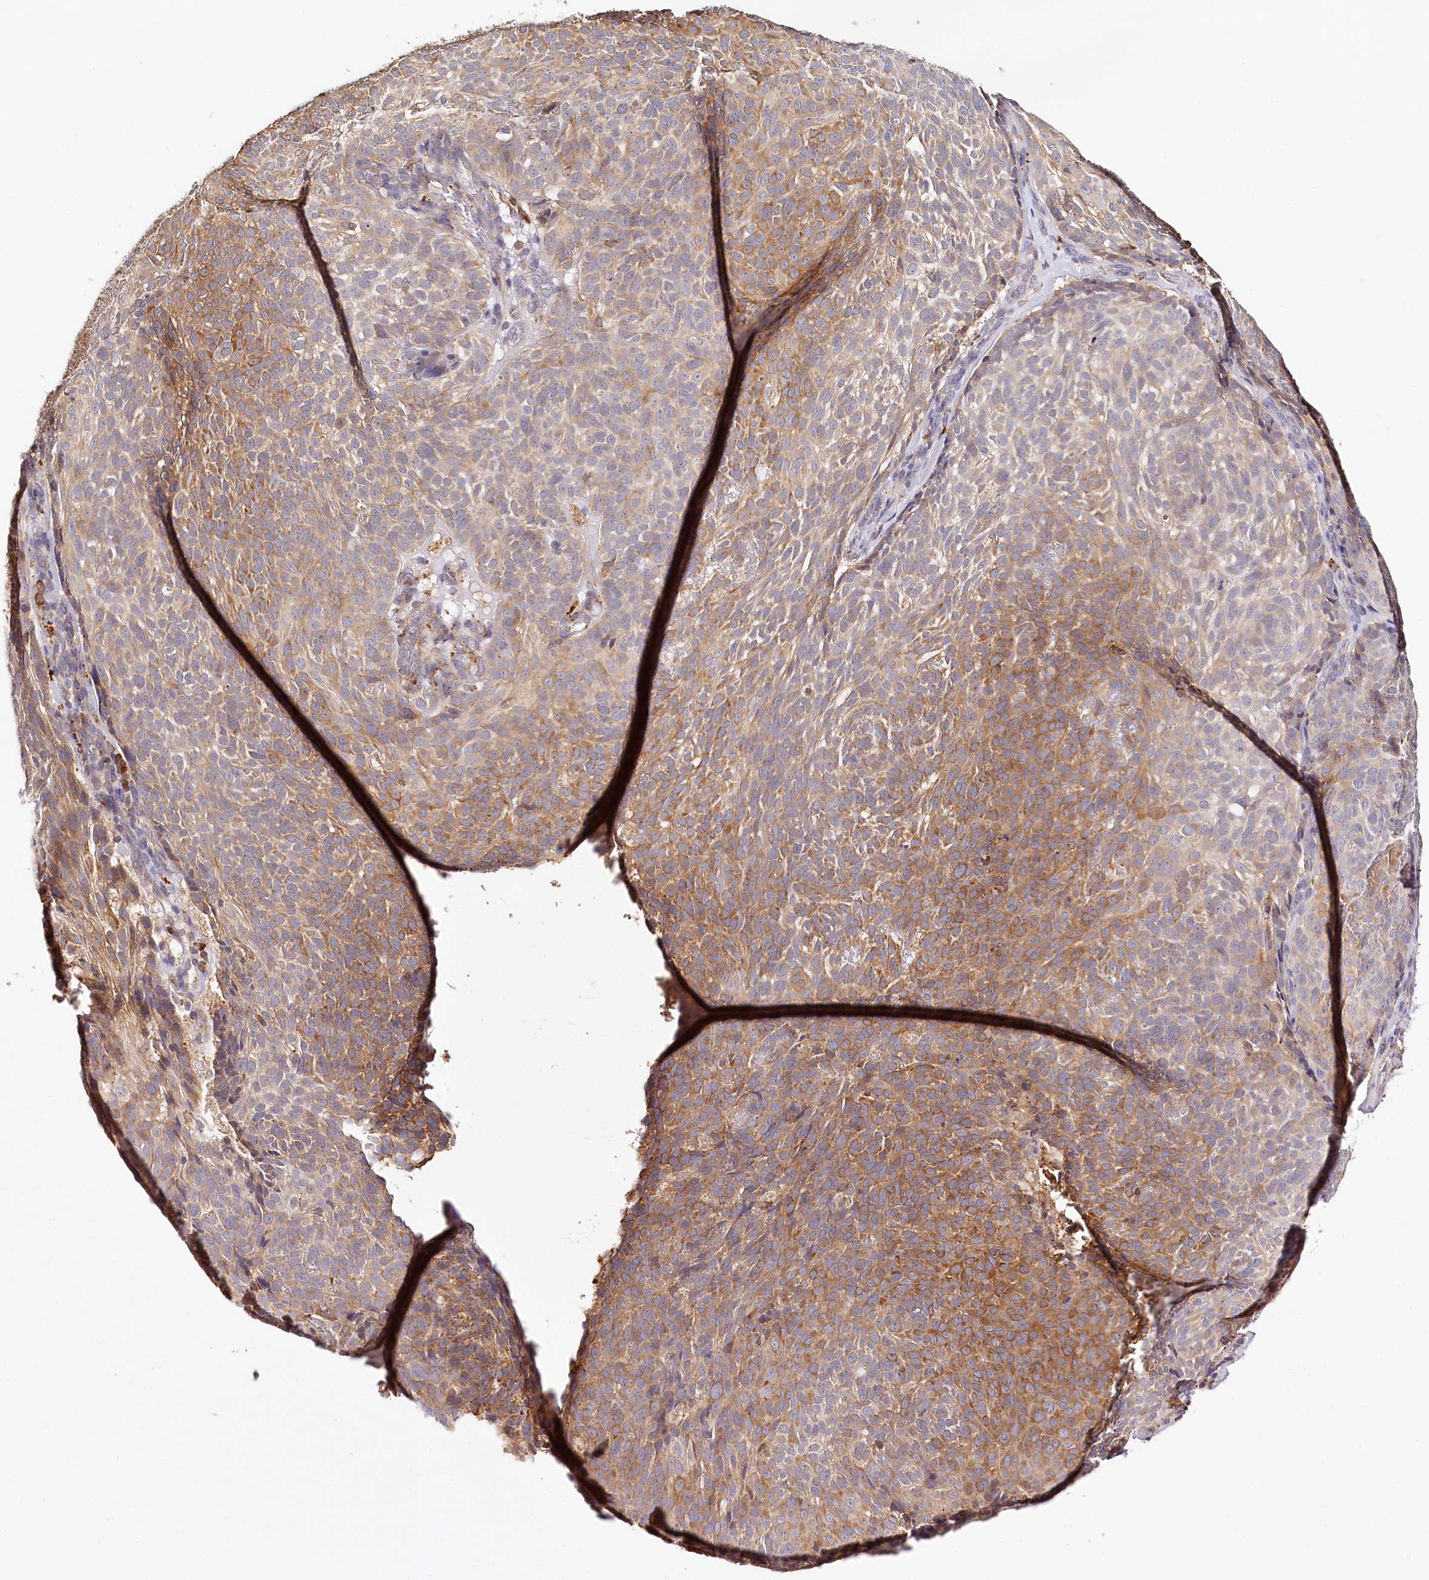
{"staining": {"intensity": "moderate", "quantity": ">75%", "location": "cytoplasmic/membranous"}, "tissue": "skin cancer", "cell_type": "Tumor cells", "image_type": "cancer", "snomed": [{"axis": "morphology", "description": "Basal cell carcinoma"}, {"axis": "topography", "description": "Skin"}], "caption": "A medium amount of moderate cytoplasmic/membranous positivity is present in about >75% of tumor cells in skin basal cell carcinoma tissue.", "gene": "VEGFA", "patient": {"sex": "male", "age": 85}}